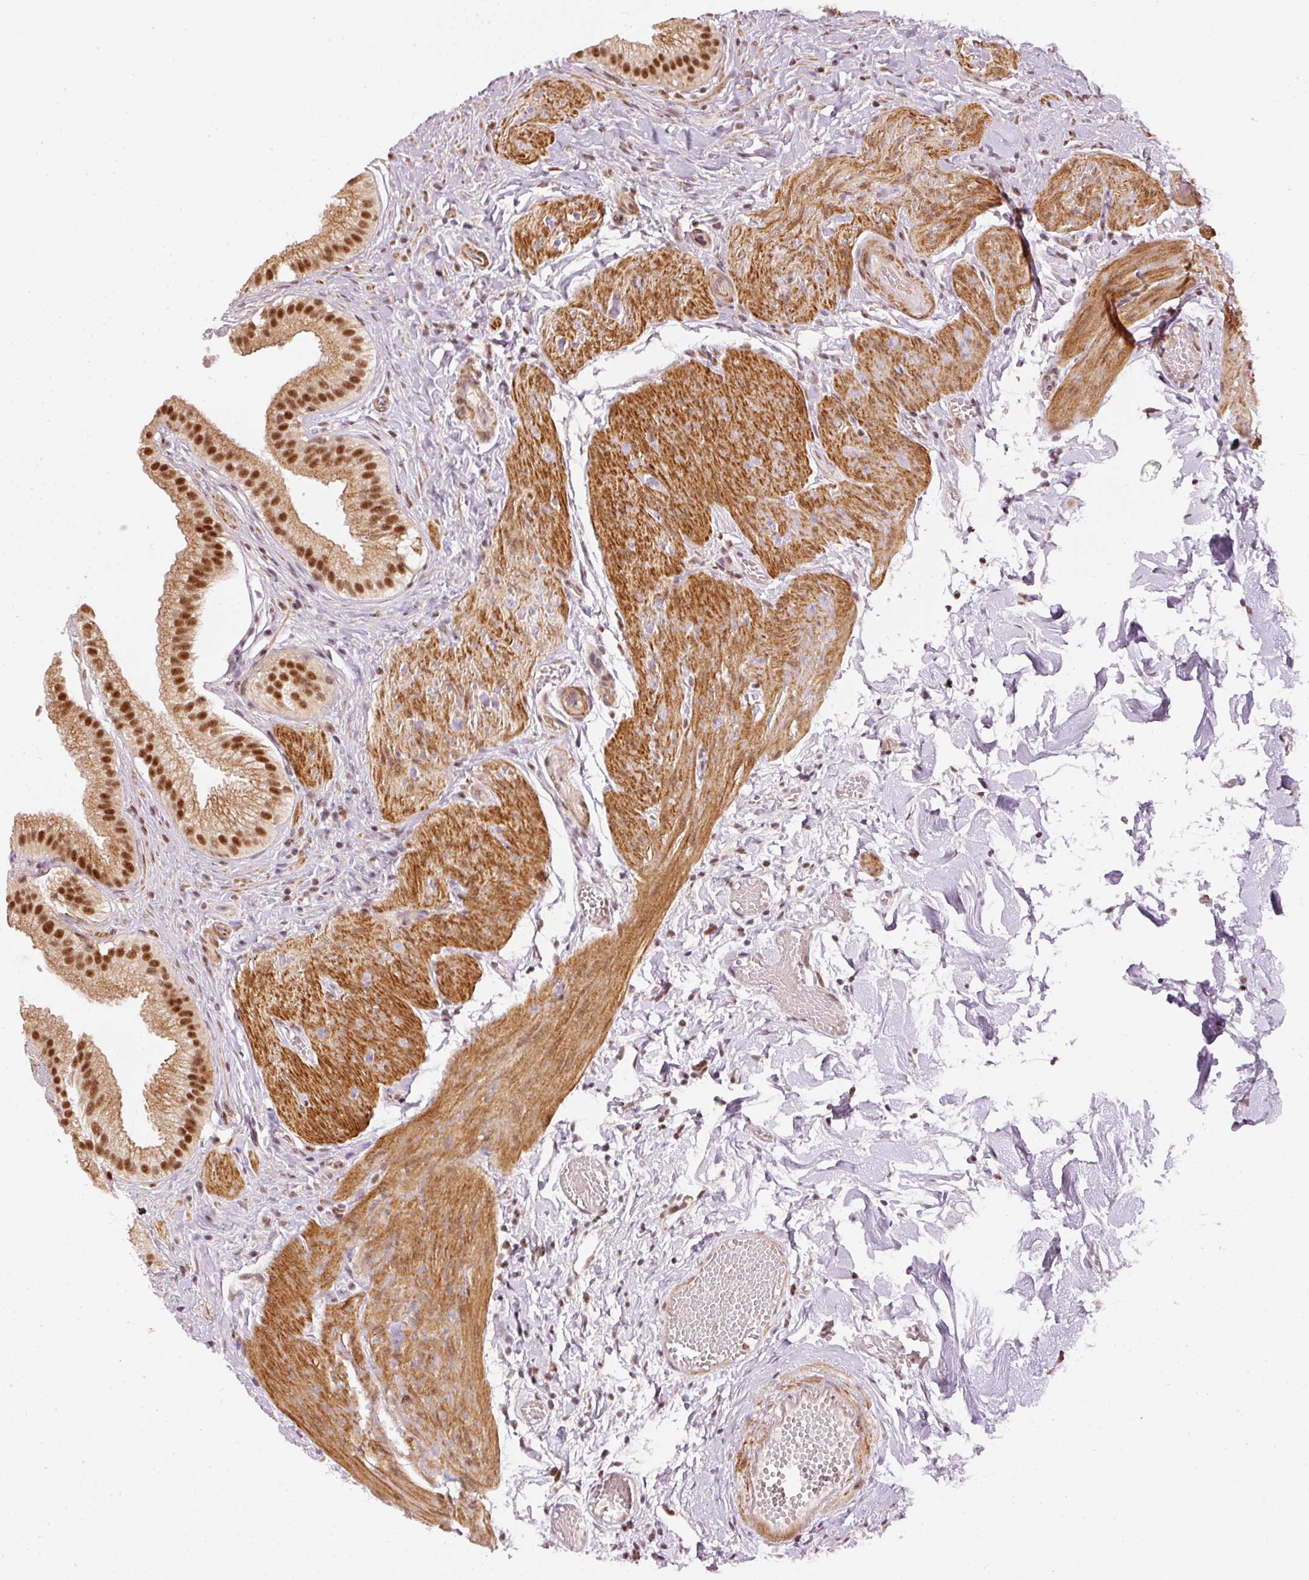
{"staining": {"intensity": "strong", "quantity": ">75%", "location": "cytoplasmic/membranous,nuclear"}, "tissue": "gallbladder", "cell_type": "Glandular cells", "image_type": "normal", "snomed": [{"axis": "morphology", "description": "Normal tissue, NOS"}, {"axis": "topography", "description": "Gallbladder"}], "caption": "Normal gallbladder demonstrates strong cytoplasmic/membranous,nuclear positivity in about >75% of glandular cells.", "gene": "THOC6", "patient": {"sex": "female", "age": 63}}